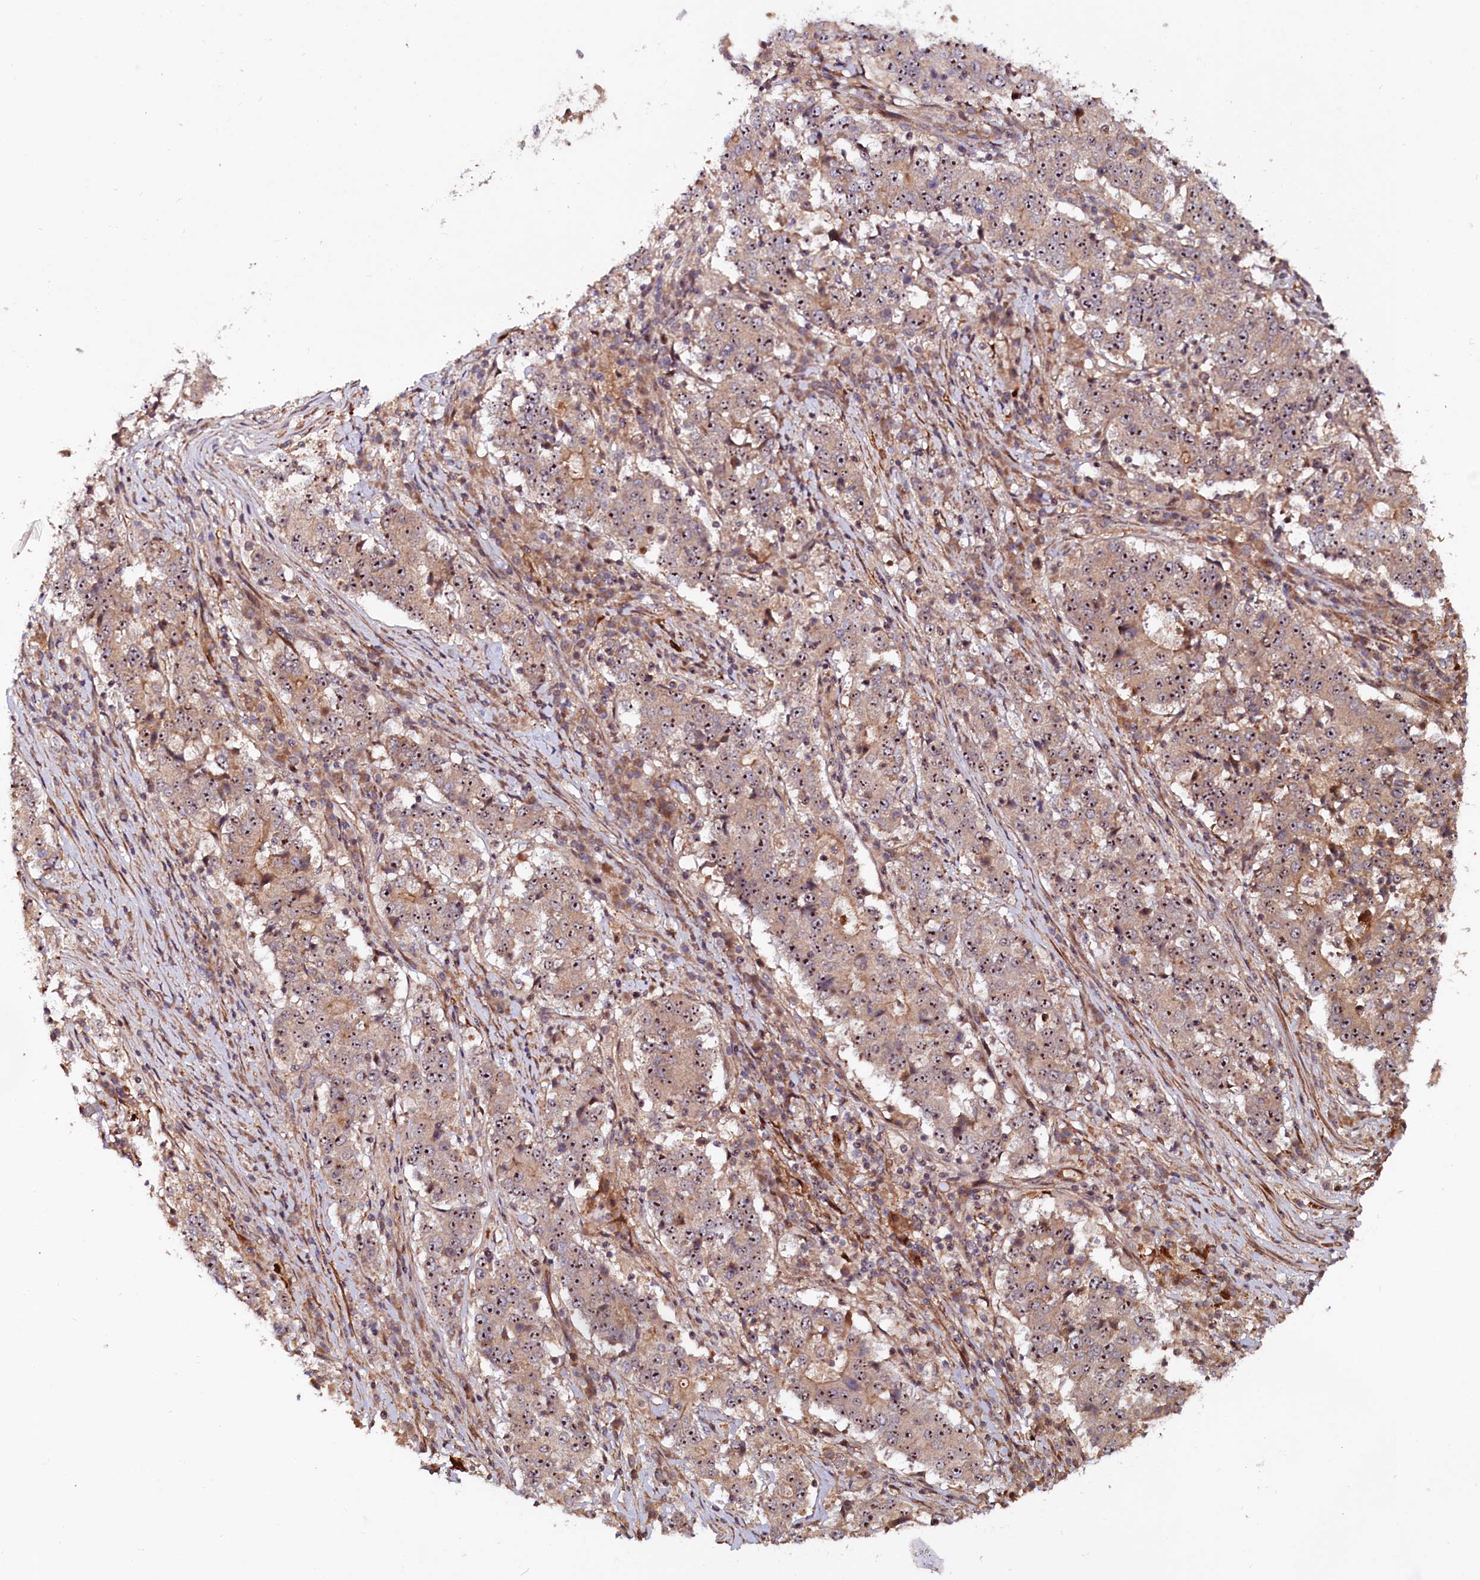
{"staining": {"intensity": "moderate", "quantity": ">75%", "location": "cytoplasmic/membranous,nuclear"}, "tissue": "stomach cancer", "cell_type": "Tumor cells", "image_type": "cancer", "snomed": [{"axis": "morphology", "description": "Adenocarcinoma, NOS"}, {"axis": "topography", "description": "Stomach"}], "caption": "Protein analysis of stomach adenocarcinoma tissue displays moderate cytoplasmic/membranous and nuclear positivity in about >75% of tumor cells.", "gene": "NEDD1", "patient": {"sex": "male", "age": 59}}